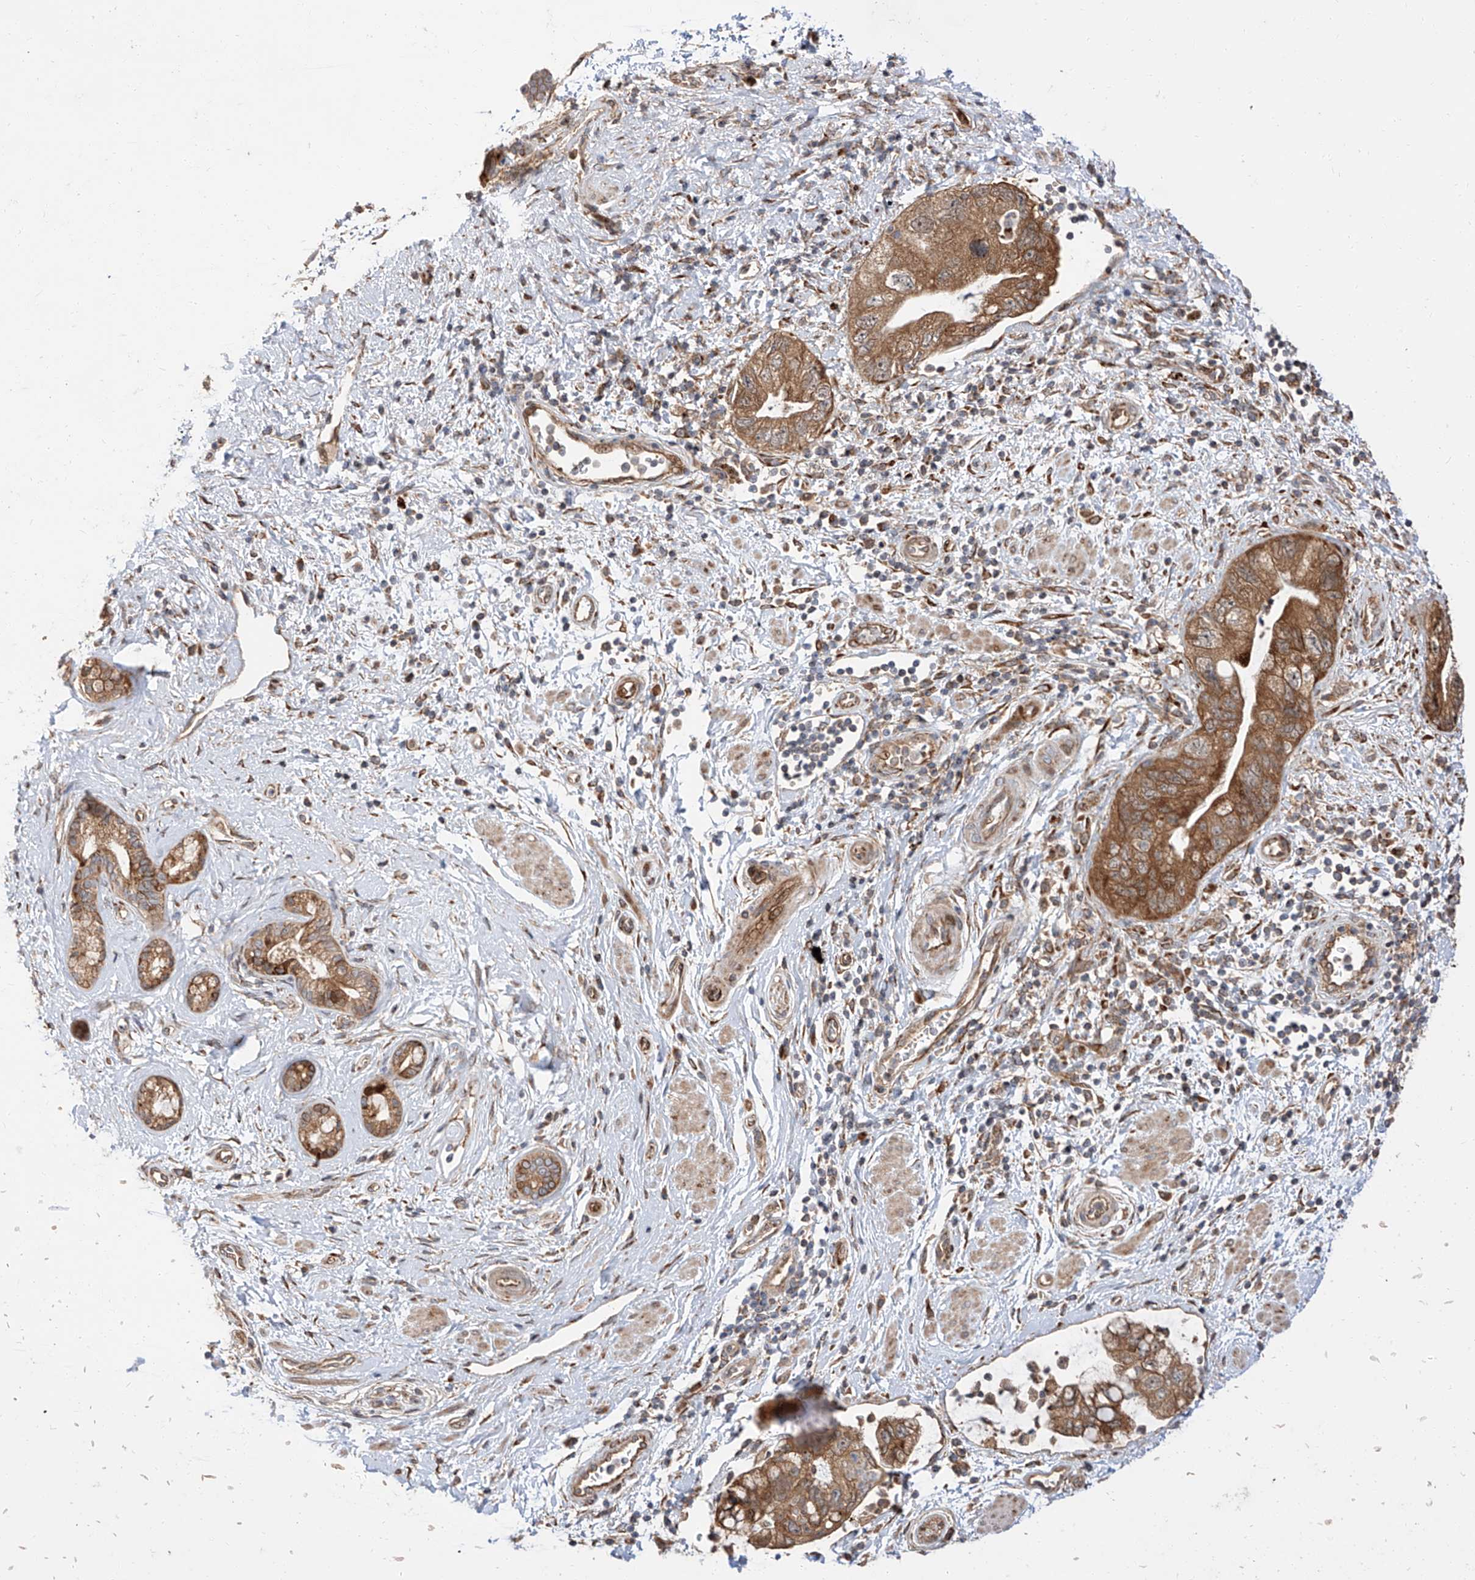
{"staining": {"intensity": "strong", "quantity": "25%-75%", "location": "cytoplasmic/membranous"}, "tissue": "pancreatic cancer", "cell_type": "Tumor cells", "image_type": "cancer", "snomed": [{"axis": "morphology", "description": "Adenocarcinoma, NOS"}, {"axis": "topography", "description": "Pancreas"}], "caption": "Pancreatic cancer stained with a protein marker displays strong staining in tumor cells.", "gene": "DIRAS3", "patient": {"sex": "female", "age": 73}}